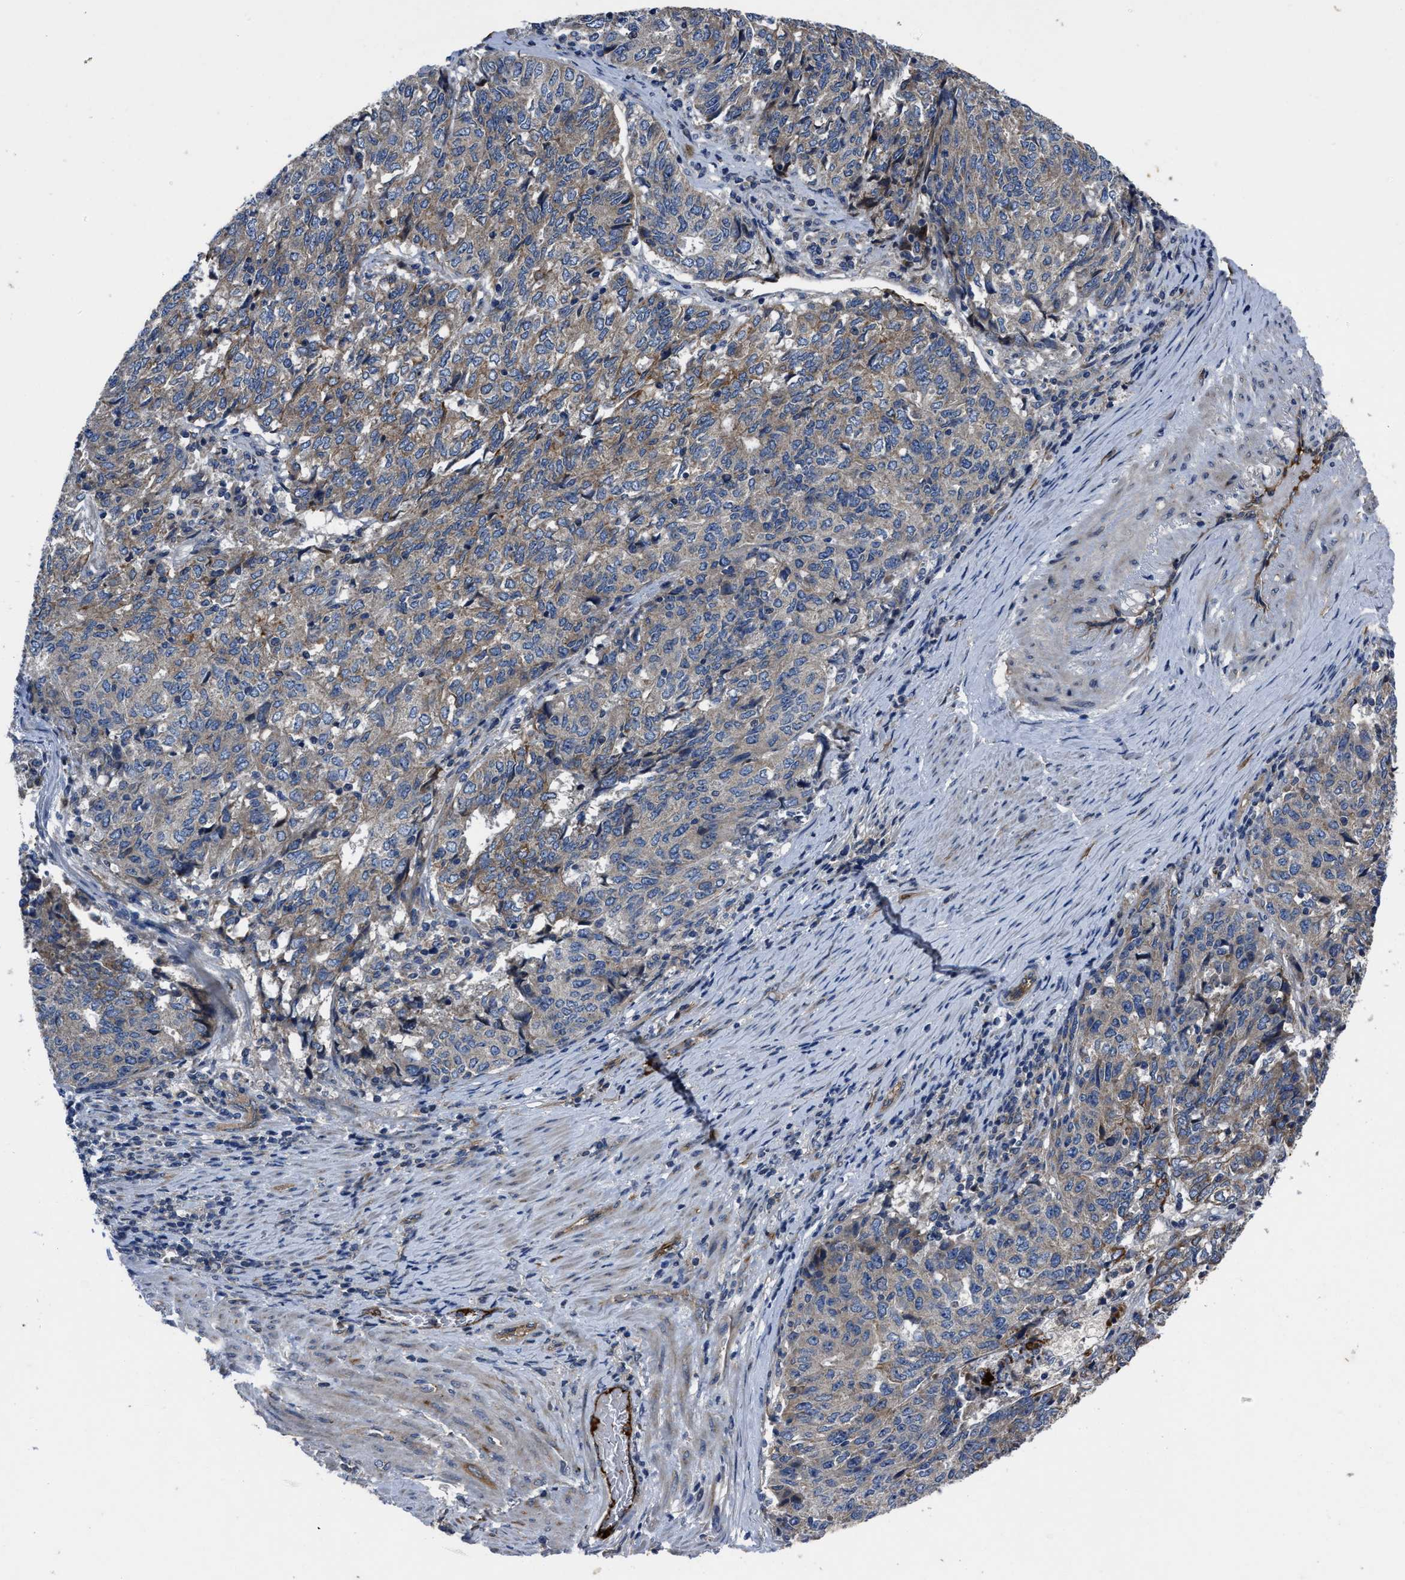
{"staining": {"intensity": "weak", "quantity": "25%-75%", "location": "cytoplasmic/membranous"}, "tissue": "endometrial cancer", "cell_type": "Tumor cells", "image_type": "cancer", "snomed": [{"axis": "morphology", "description": "Adenocarcinoma, NOS"}, {"axis": "topography", "description": "Endometrium"}], "caption": "The photomicrograph shows staining of endometrial cancer (adenocarcinoma), revealing weak cytoplasmic/membranous protein staining (brown color) within tumor cells.", "gene": "ERC1", "patient": {"sex": "female", "age": 80}}